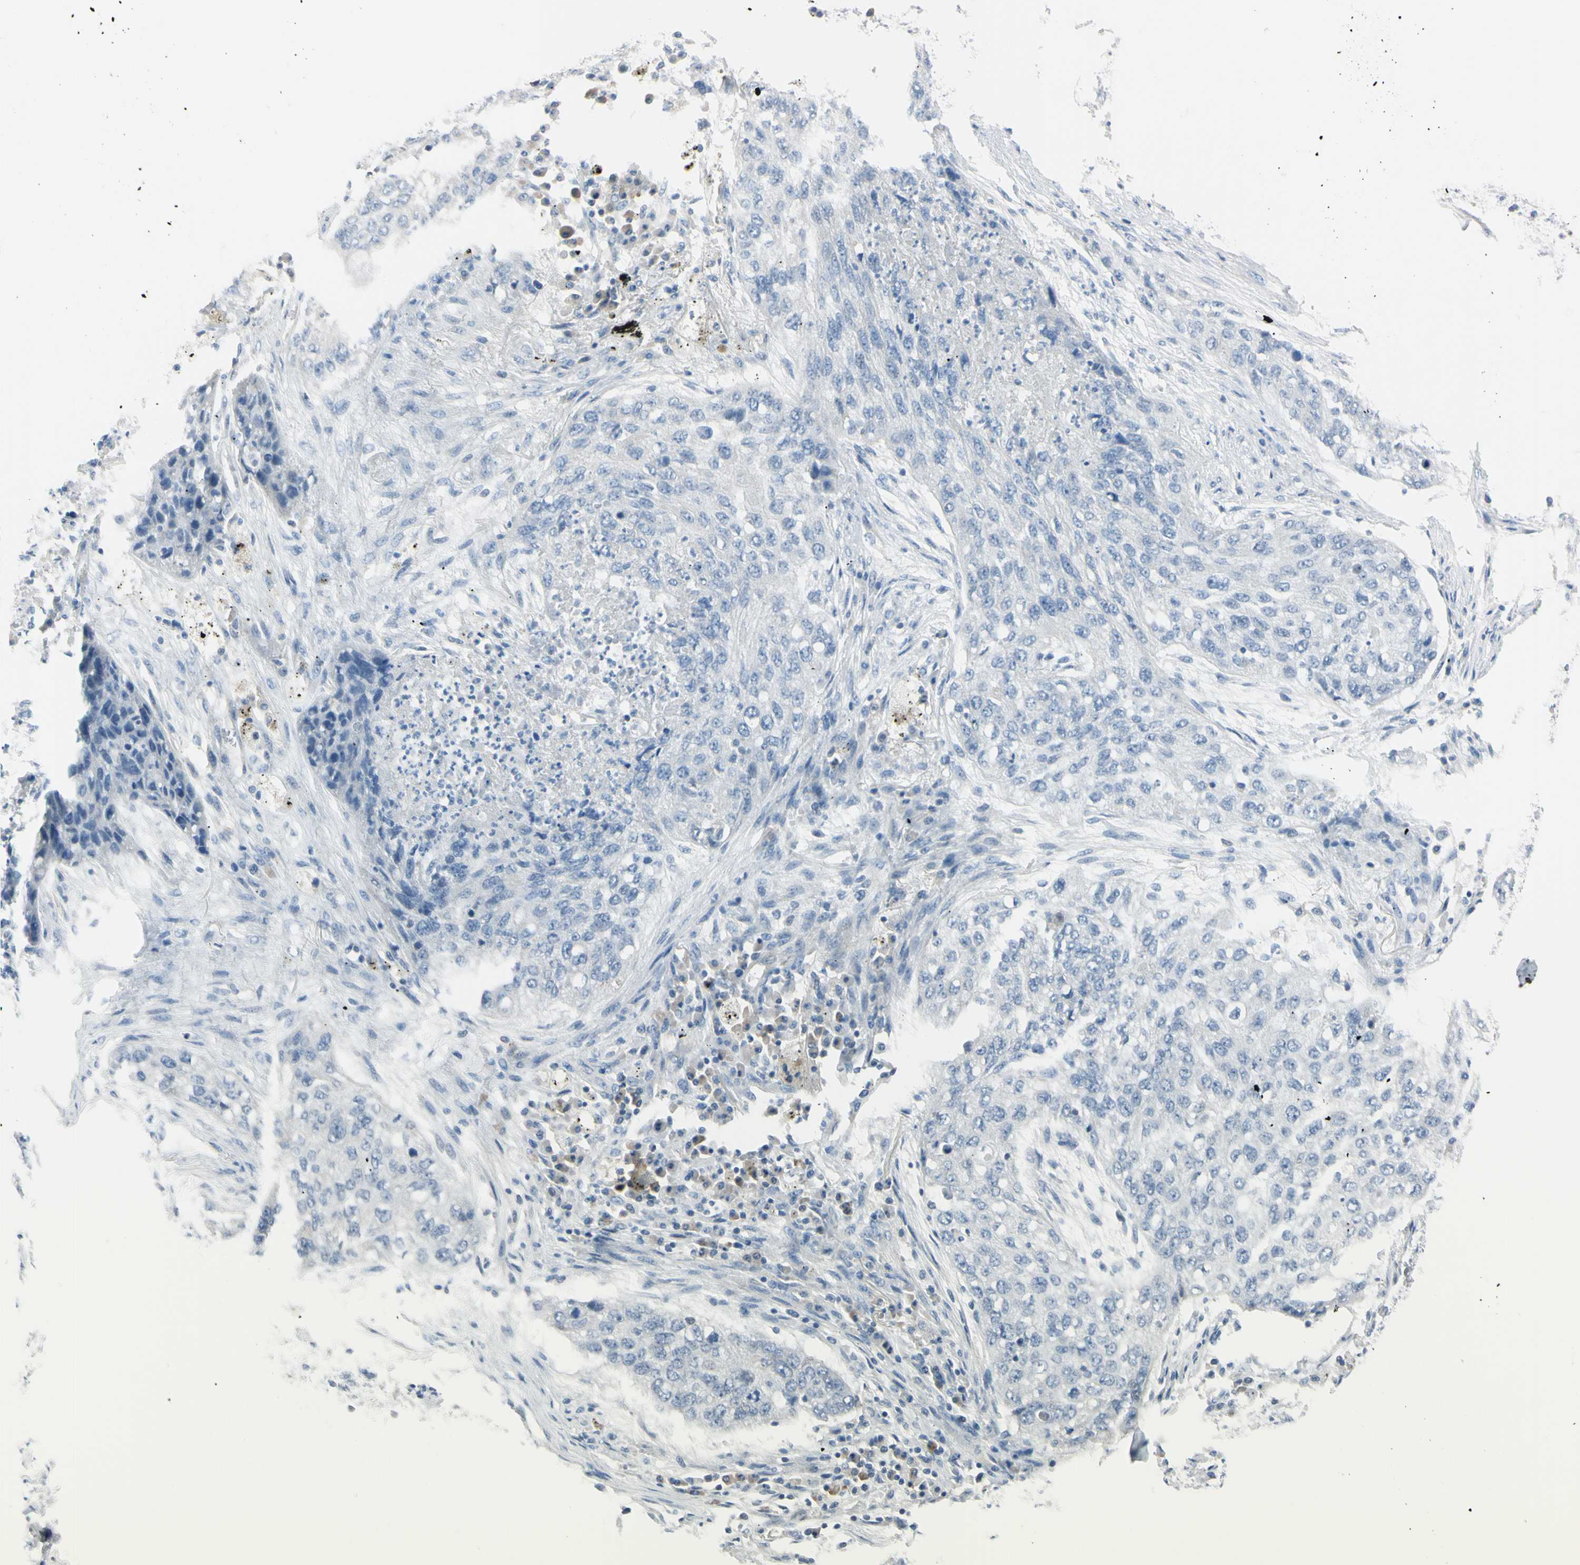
{"staining": {"intensity": "negative", "quantity": "none", "location": "none"}, "tissue": "lung cancer", "cell_type": "Tumor cells", "image_type": "cancer", "snomed": [{"axis": "morphology", "description": "Squamous cell carcinoma, NOS"}, {"axis": "topography", "description": "Lung"}], "caption": "An immunohistochemistry image of lung cancer is shown. There is no staining in tumor cells of lung cancer.", "gene": "ASB9", "patient": {"sex": "female", "age": 63}}